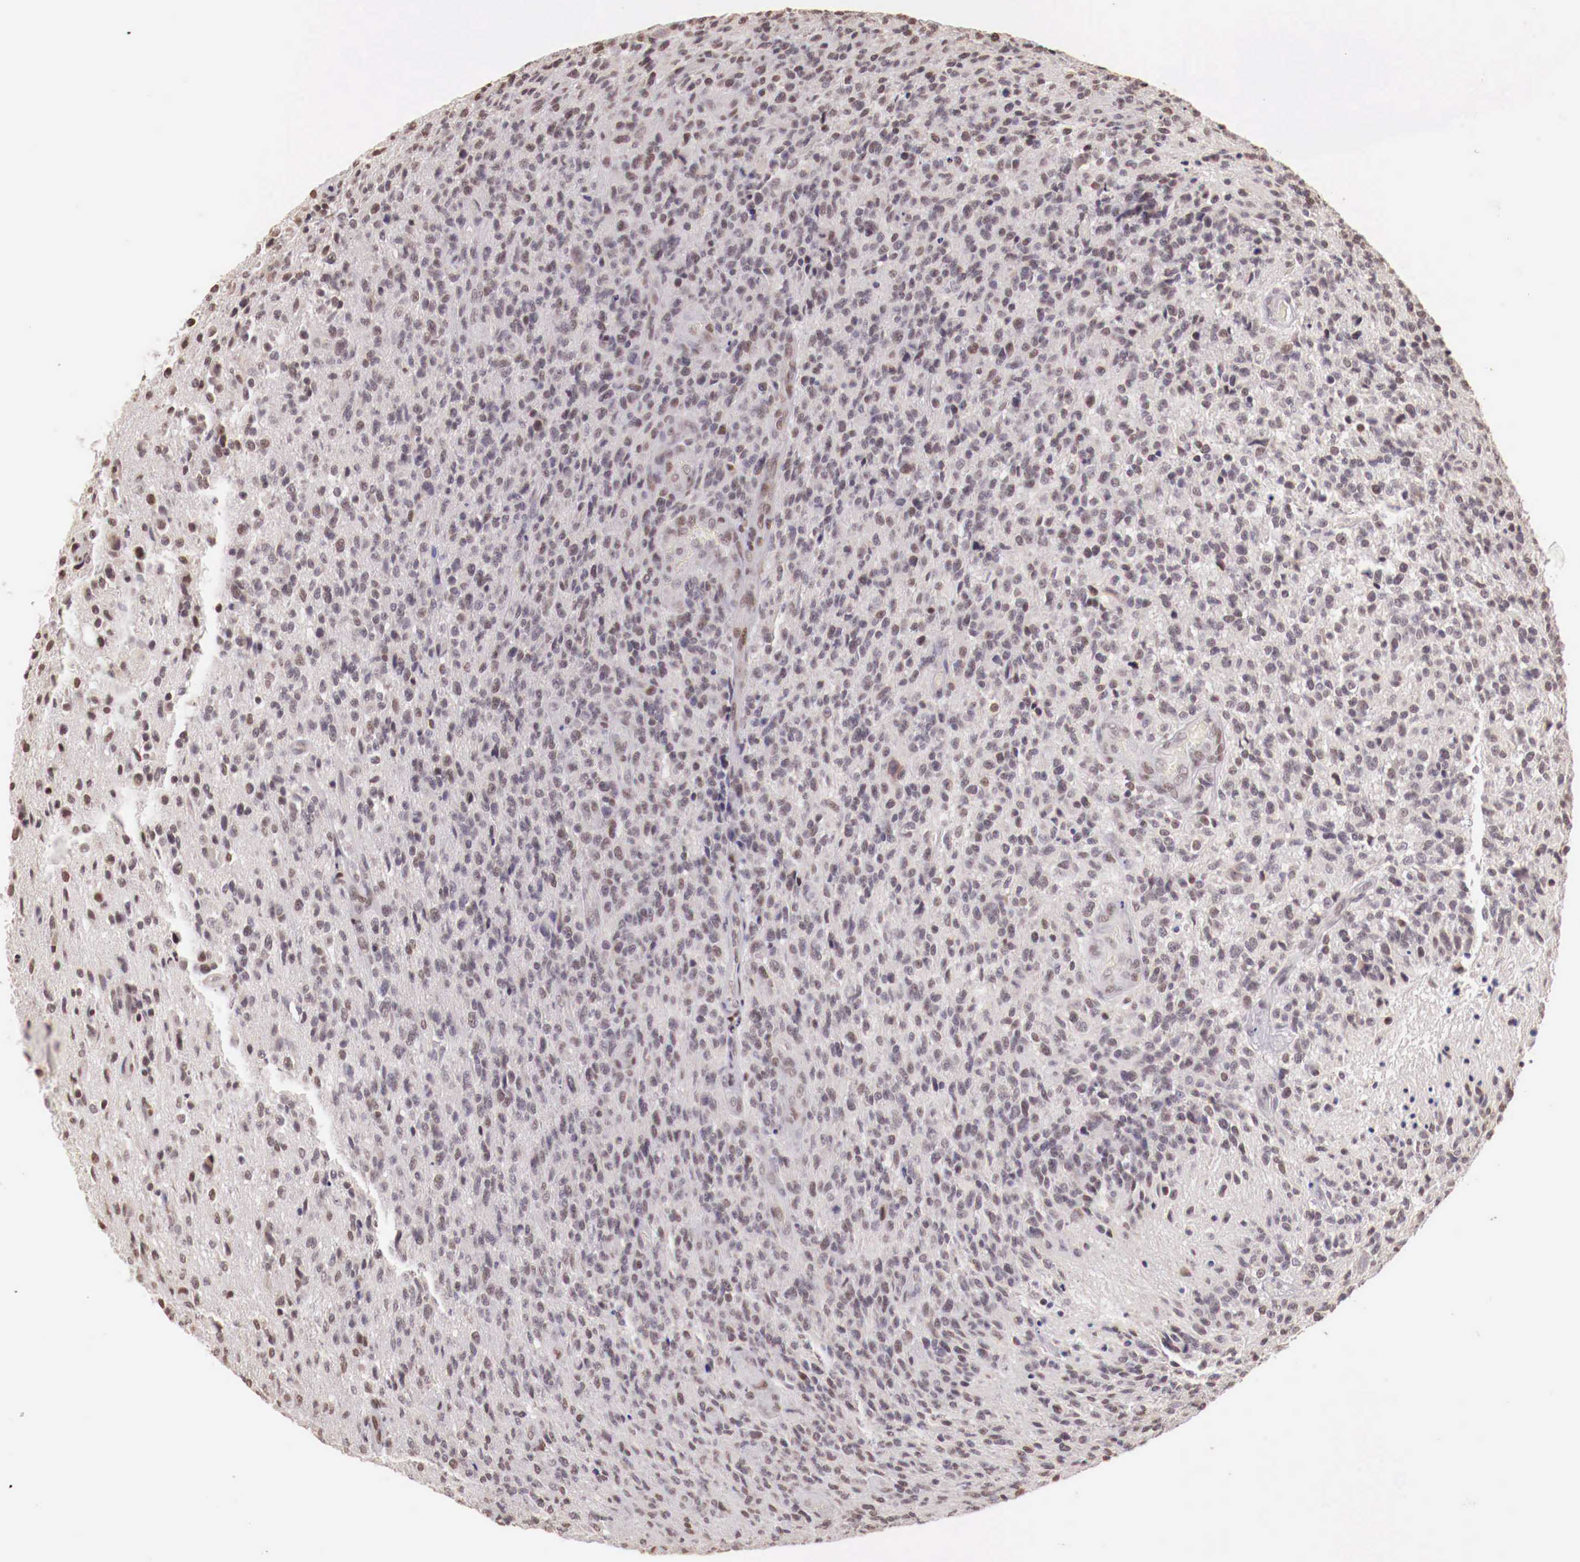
{"staining": {"intensity": "weak", "quantity": "<25%", "location": "nuclear"}, "tissue": "glioma", "cell_type": "Tumor cells", "image_type": "cancer", "snomed": [{"axis": "morphology", "description": "Glioma, malignant, High grade"}, {"axis": "topography", "description": "Brain"}], "caption": "IHC photomicrograph of neoplastic tissue: human glioma stained with DAB displays no significant protein staining in tumor cells.", "gene": "SP1", "patient": {"sex": "male", "age": 36}}